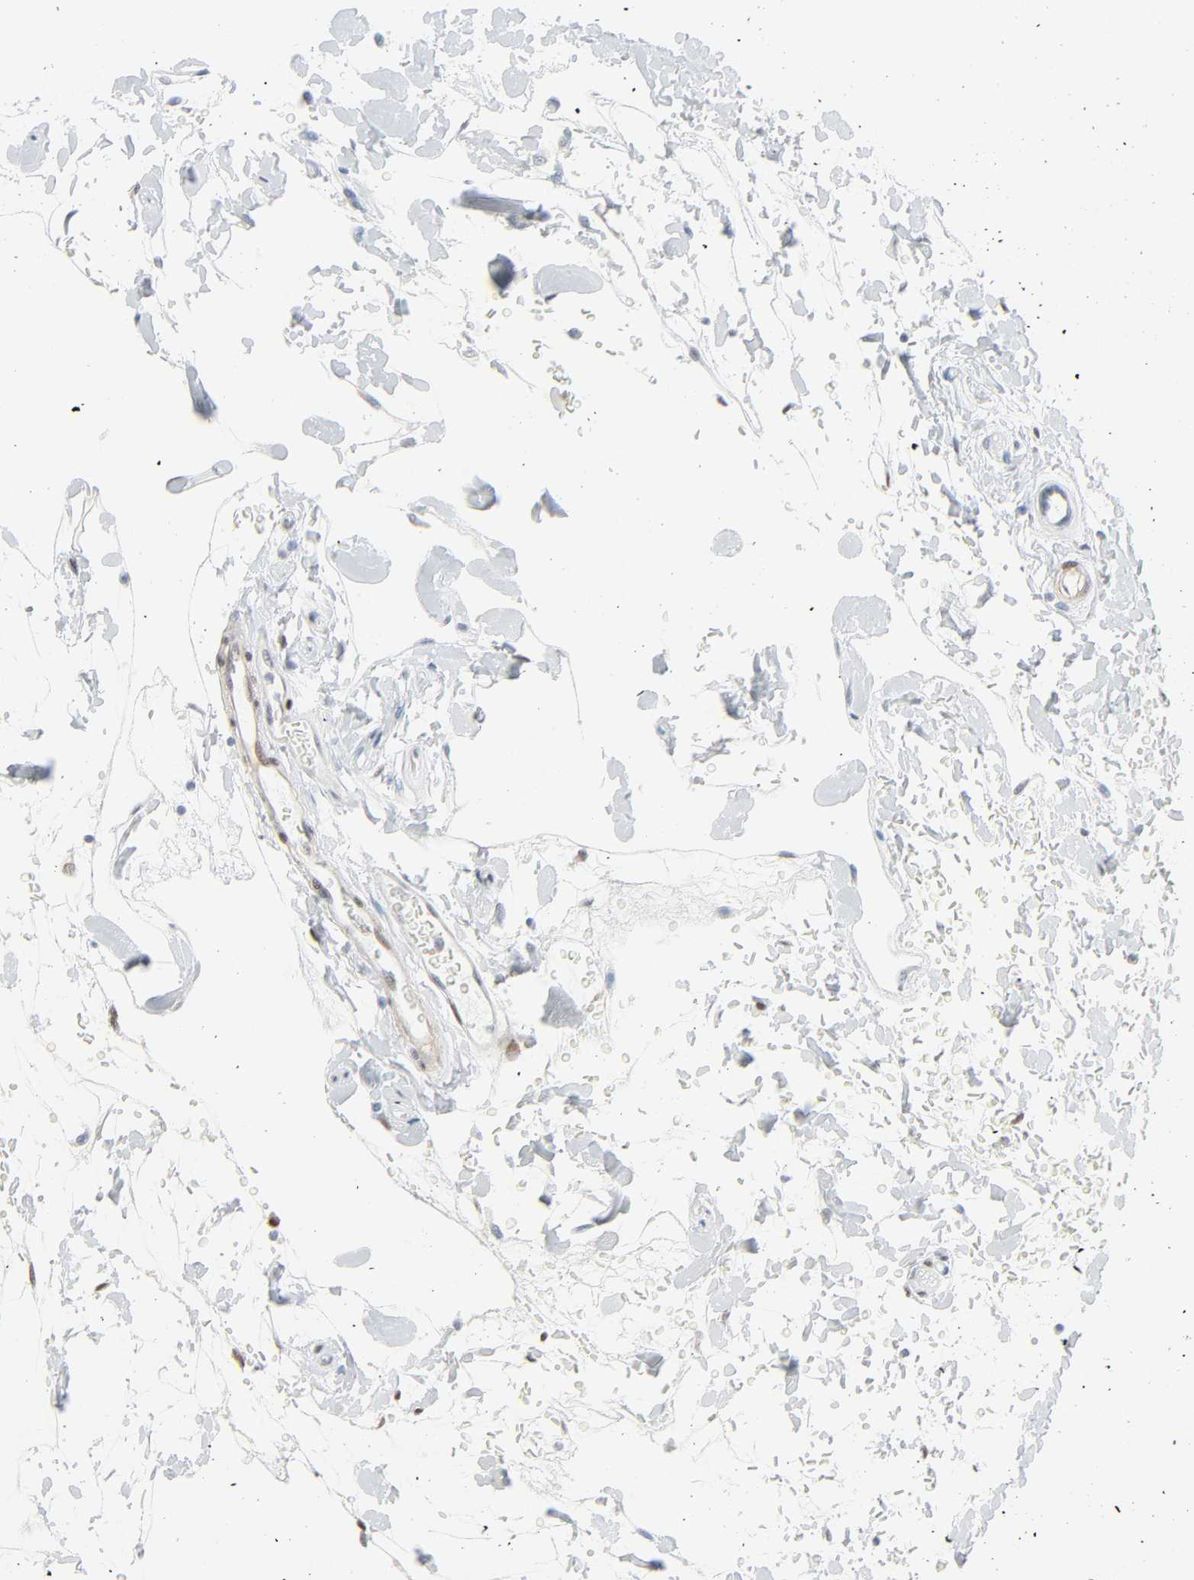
{"staining": {"intensity": "weak", "quantity": "<25%", "location": "cytoplasmic/membranous"}, "tissue": "stomach", "cell_type": "Glandular cells", "image_type": "normal", "snomed": [{"axis": "morphology", "description": "Normal tissue, NOS"}, {"axis": "topography", "description": "Stomach, upper"}, {"axis": "topography", "description": "Stomach"}], "caption": "An immunohistochemistry (IHC) image of normal stomach is shown. There is no staining in glandular cells of stomach.", "gene": "ZBTB16", "patient": {"sex": "male", "age": 76}}